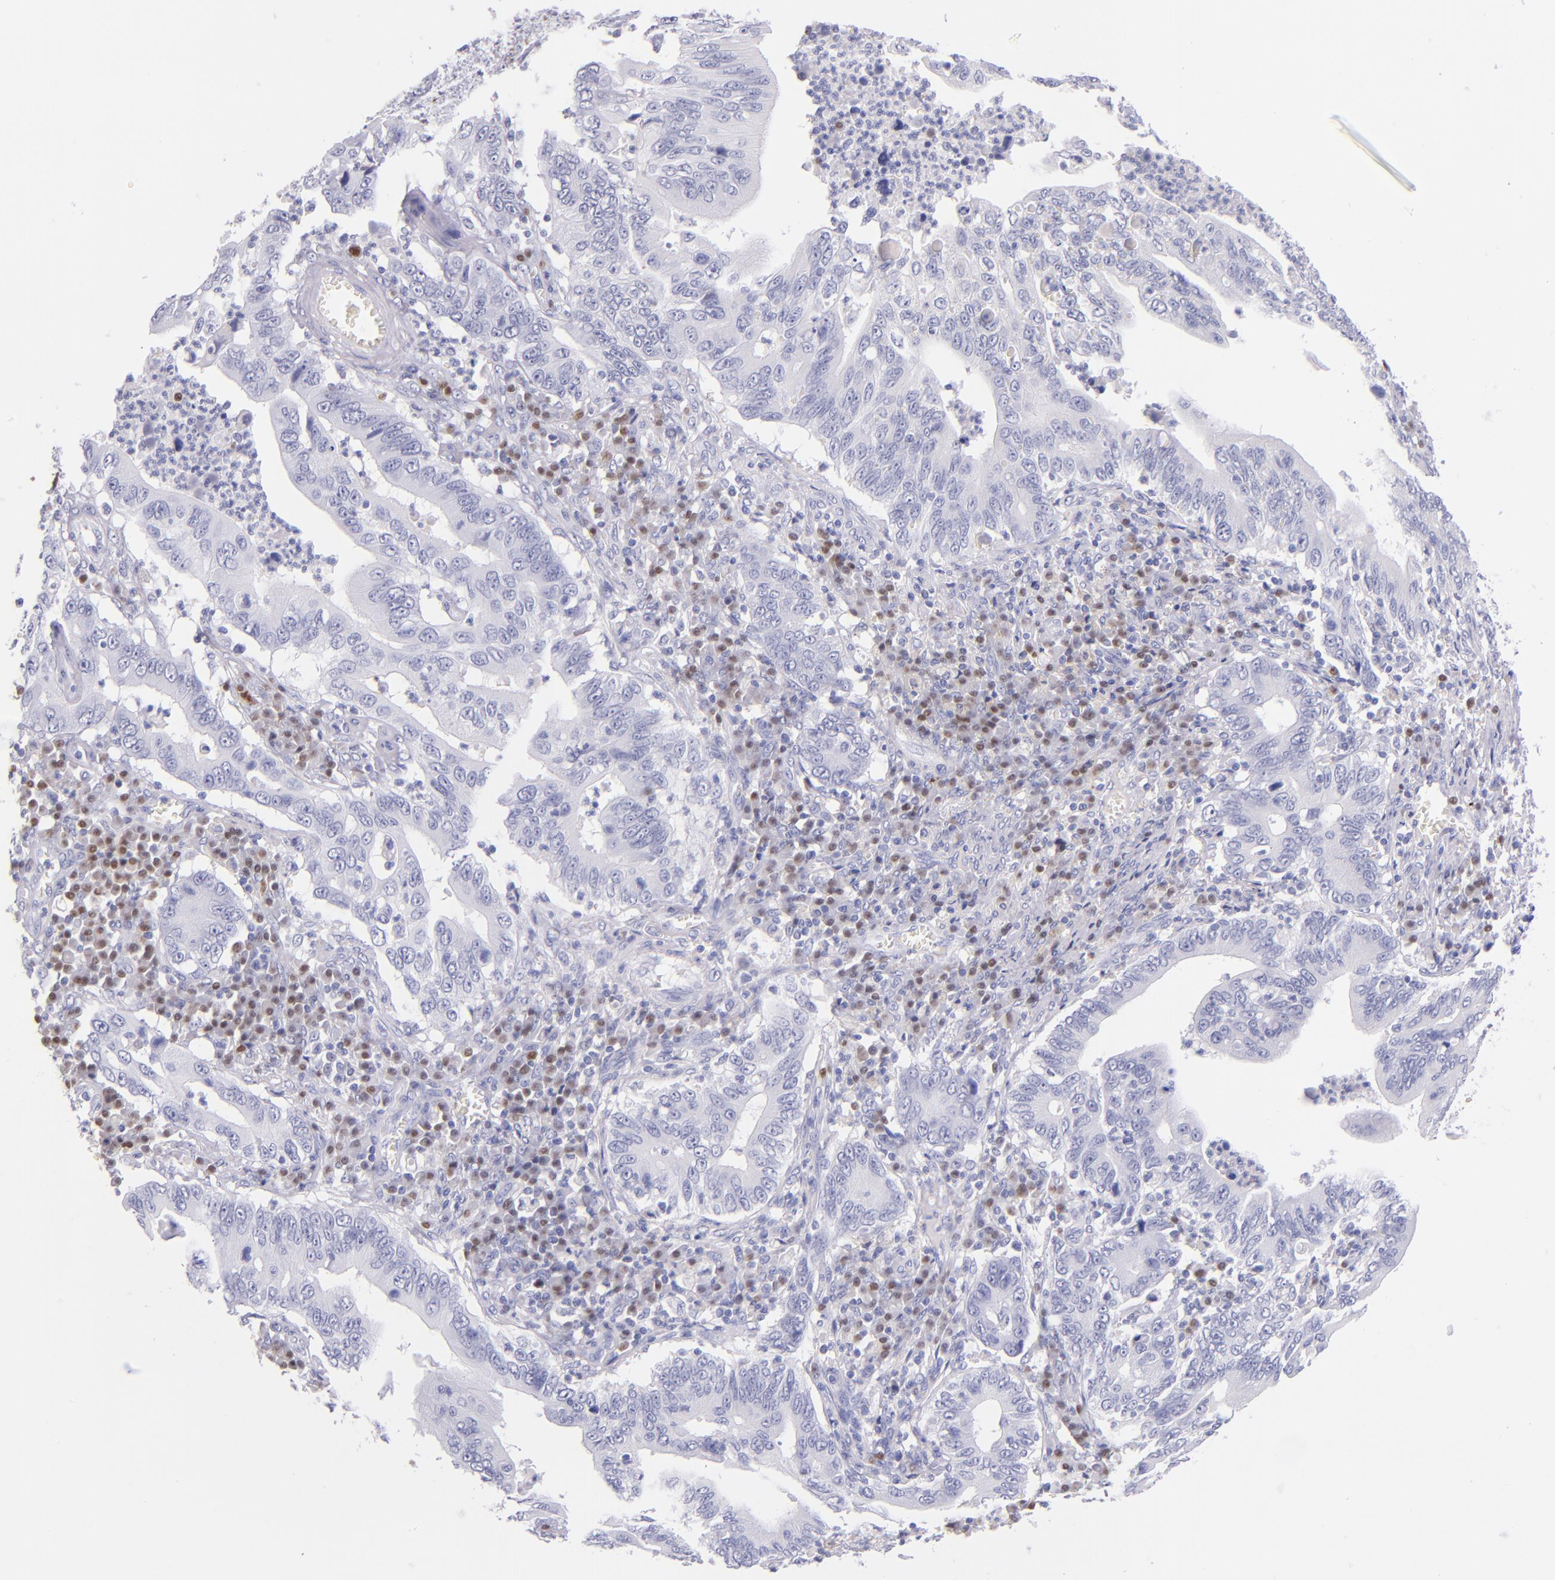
{"staining": {"intensity": "negative", "quantity": "none", "location": "none"}, "tissue": "stomach cancer", "cell_type": "Tumor cells", "image_type": "cancer", "snomed": [{"axis": "morphology", "description": "Adenocarcinoma, NOS"}, {"axis": "topography", "description": "Stomach, upper"}], "caption": "An immunohistochemistry photomicrograph of stomach adenocarcinoma is shown. There is no staining in tumor cells of stomach adenocarcinoma.", "gene": "IRF4", "patient": {"sex": "male", "age": 63}}